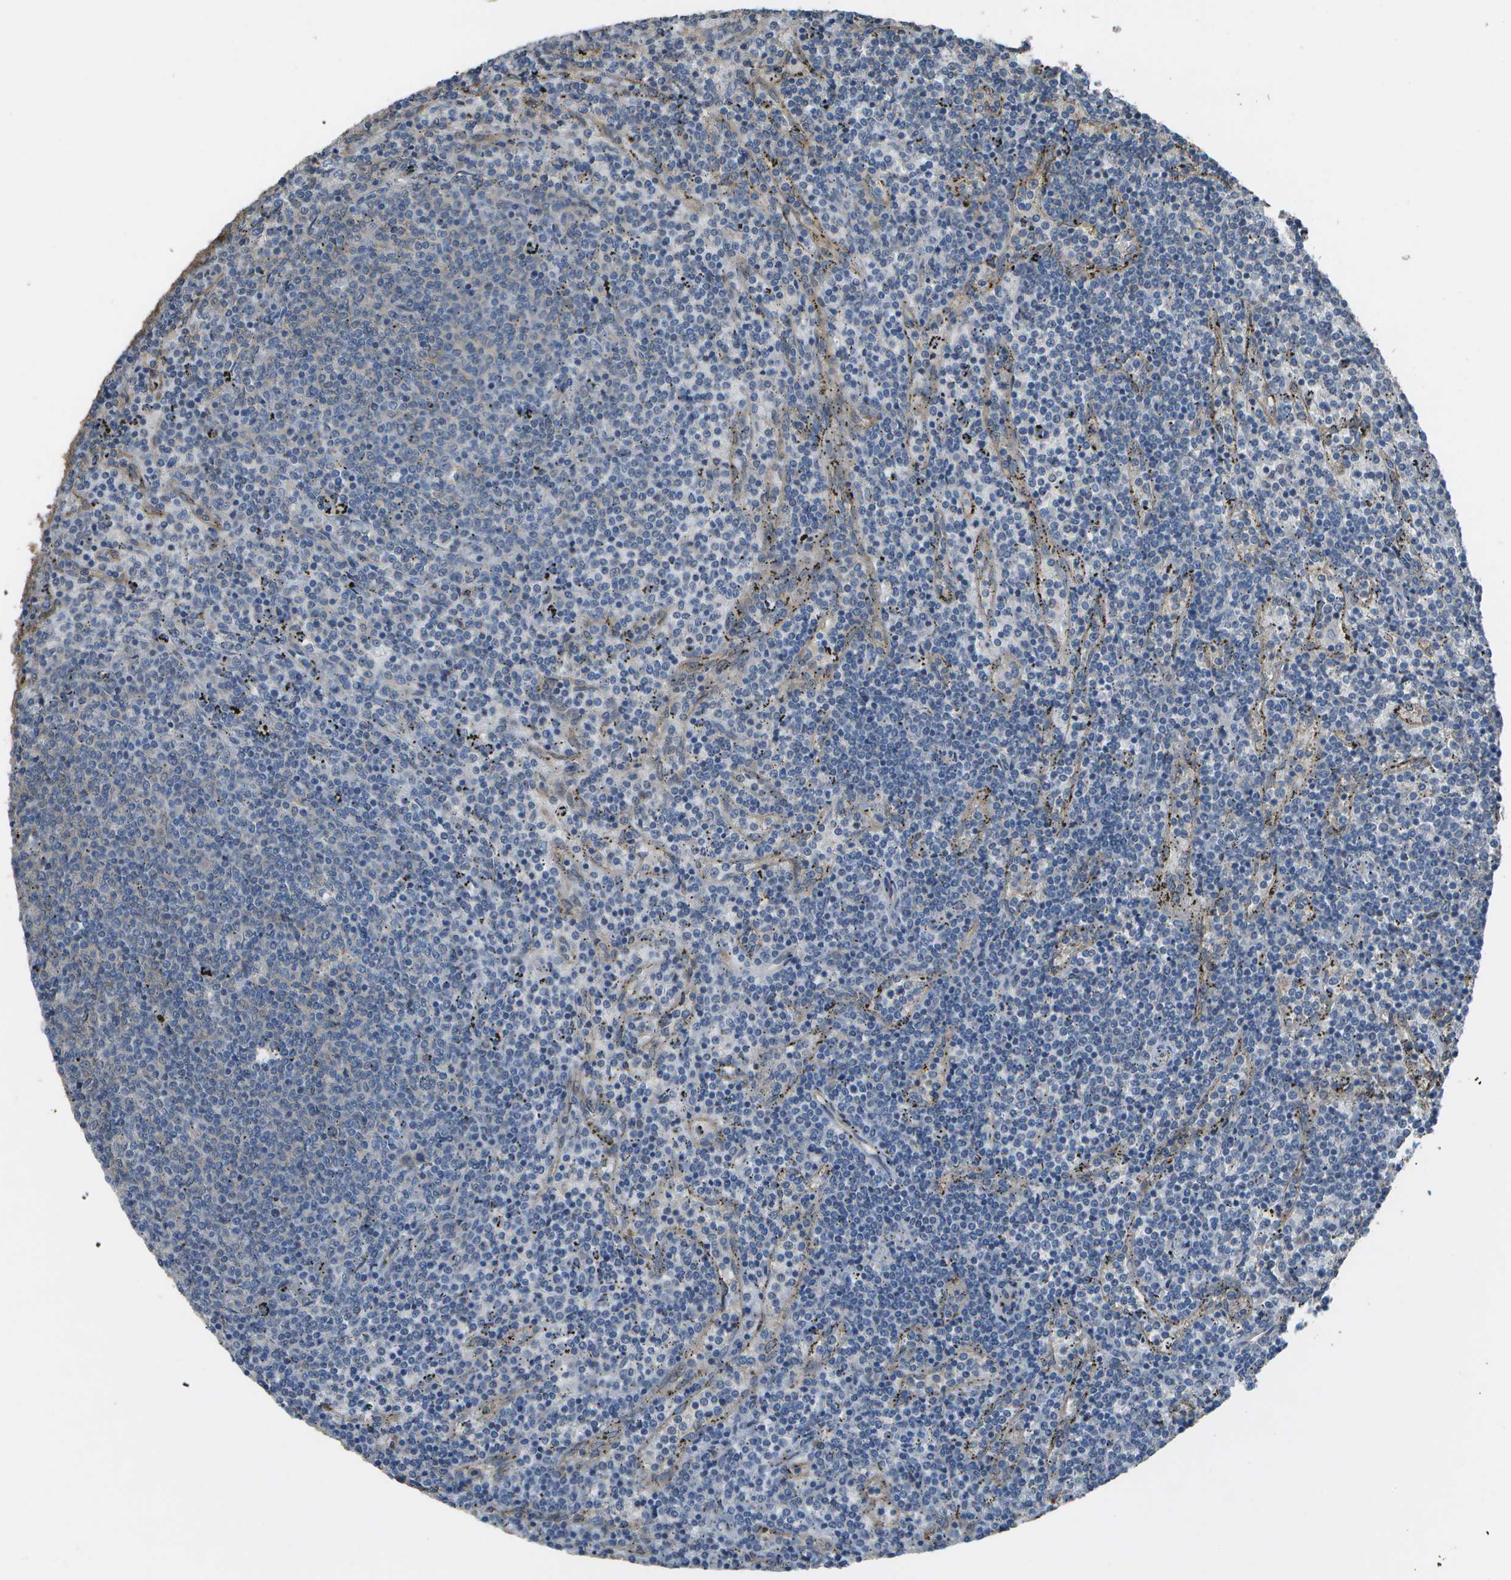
{"staining": {"intensity": "negative", "quantity": "none", "location": "none"}, "tissue": "lymphoma", "cell_type": "Tumor cells", "image_type": "cancer", "snomed": [{"axis": "morphology", "description": "Malignant lymphoma, non-Hodgkin's type, Low grade"}, {"axis": "topography", "description": "Spleen"}], "caption": "Tumor cells are negative for brown protein staining in lymphoma.", "gene": "CLNS1A", "patient": {"sex": "female", "age": 50}}